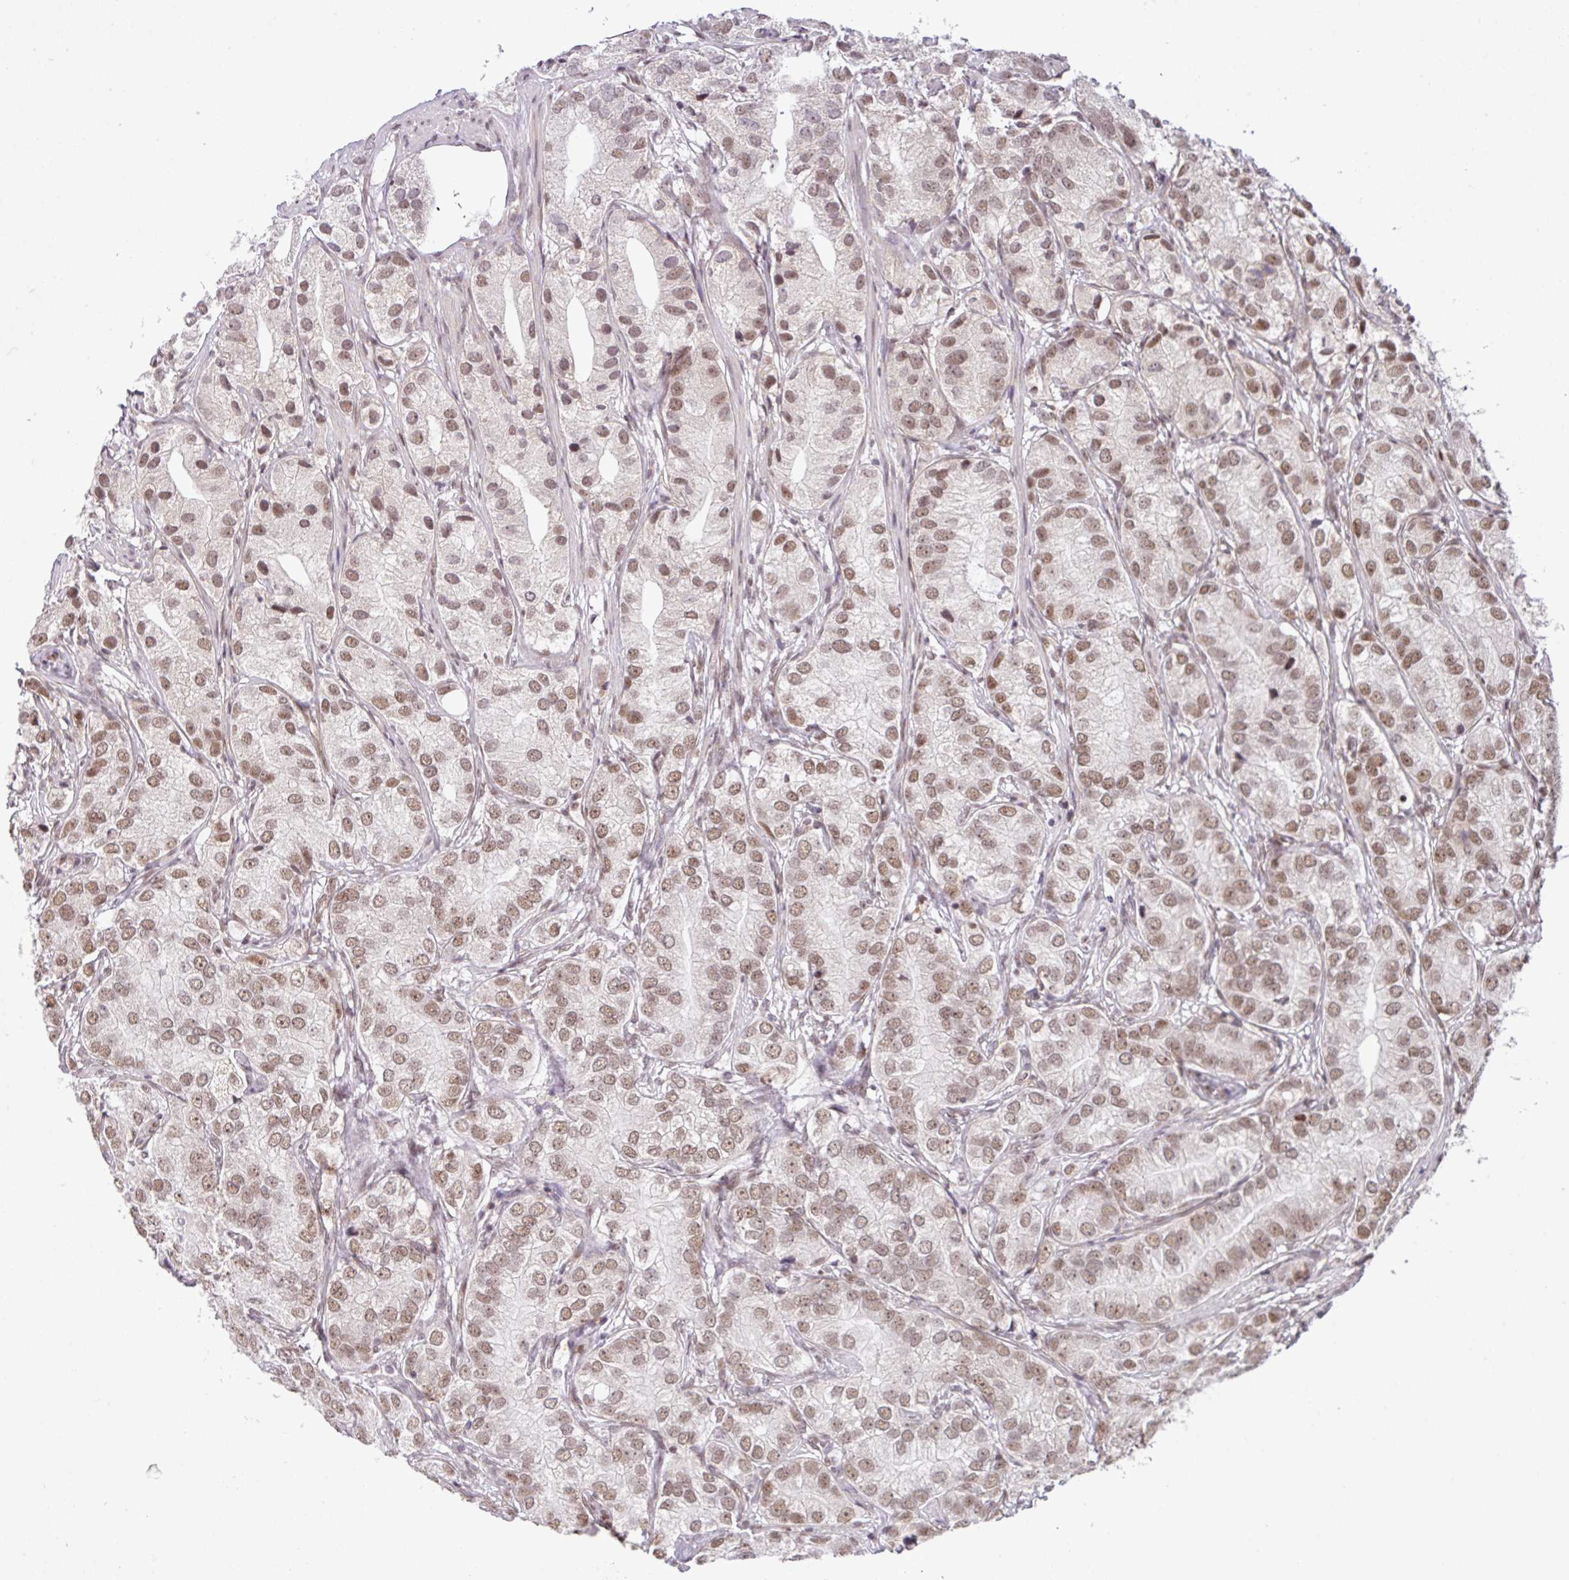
{"staining": {"intensity": "moderate", "quantity": ">75%", "location": "nuclear"}, "tissue": "prostate cancer", "cell_type": "Tumor cells", "image_type": "cancer", "snomed": [{"axis": "morphology", "description": "Adenocarcinoma, High grade"}, {"axis": "topography", "description": "Prostate"}], "caption": "Moderate nuclear protein expression is identified in approximately >75% of tumor cells in prostate cancer.", "gene": "PLK1", "patient": {"sex": "male", "age": 82}}